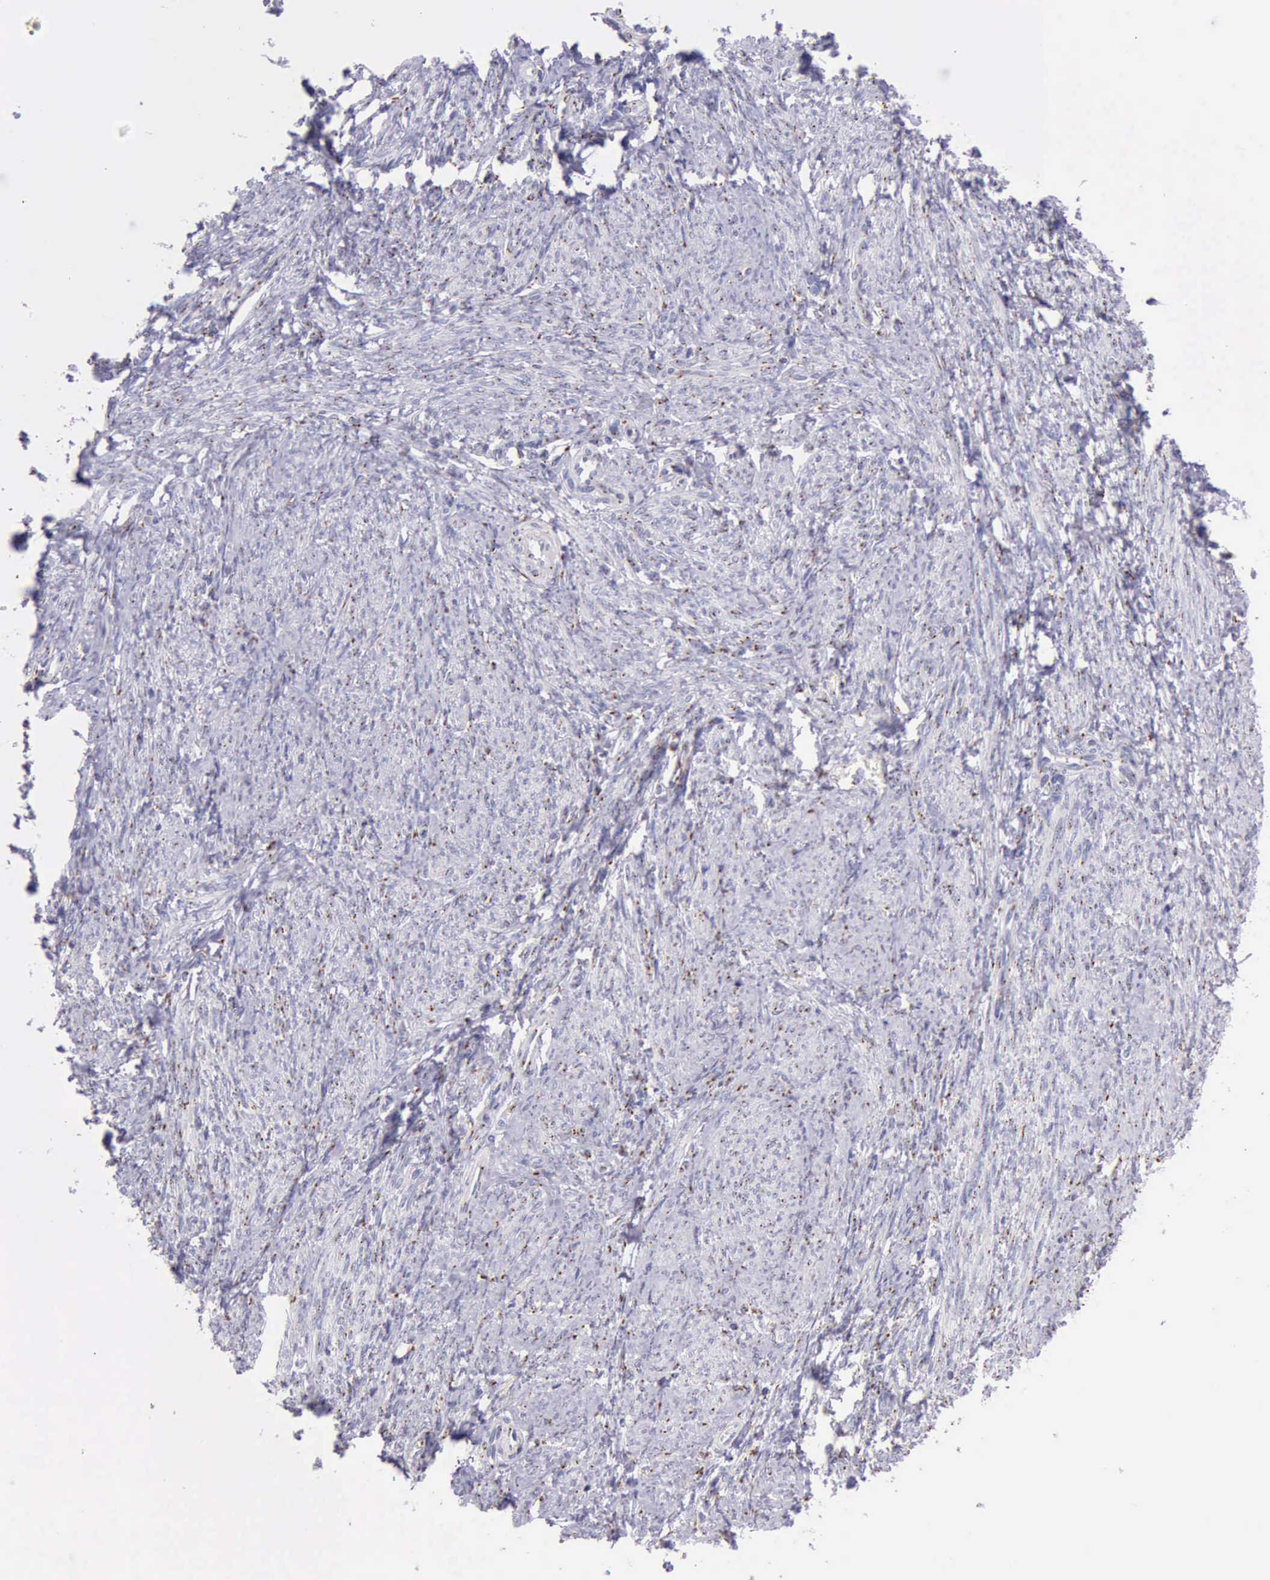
{"staining": {"intensity": "strong", "quantity": "25%-75%", "location": "cytoplasmic/membranous"}, "tissue": "smooth muscle", "cell_type": "Smooth muscle cells", "image_type": "normal", "snomed": [{"axis": "morphology", "description": "Normal tissue, NOS"}, {"axis": "topography", "description": "Smooth muscle"}, {"axis": "topography", "description": "Cervix"}], "caption": "Immunohistochemical staining of normal human smooth muscle reveals strong cytoplasmic/membranous protein positivity in about 25%-75% of smooth muscle cells.", "gene": "GOLGA5", "patient": {"sex": "female", "age": 70}}